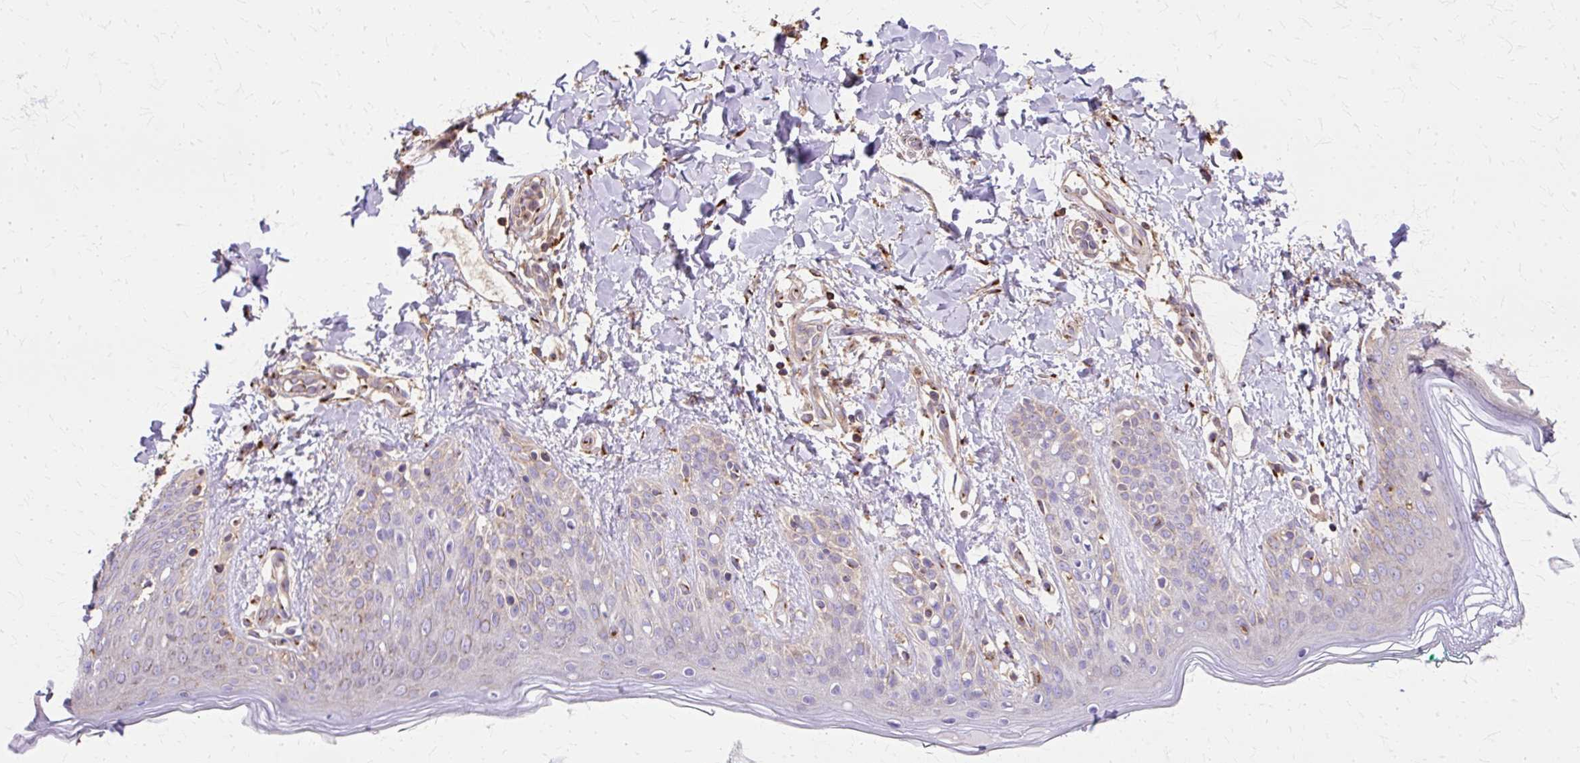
{"staining": {"intensity": "moderate", "quantity": ">75%", "location": "cytoplasmic/membranous"}, "tissue": "skin", "cell_type": "Fibroblasts", "image_type": "normal", "snomed": [{"axis": "morphology", "description": "Normal tissue, NOS"}, {"axis": "topography", "description": "Skin"}], "caption": "DAB (3,3'-diaminobenzidine) immunohistochemical staining of benign skin reveals moderate cytoplasmic/membranous protein expression in approximately >75% of fibroblasts. Immunohistochemistry stains the protein of interest in brown and the nuclei are stained blue.", "gene": "COPB1", "patient": {"sex": "male", "age": 16}}